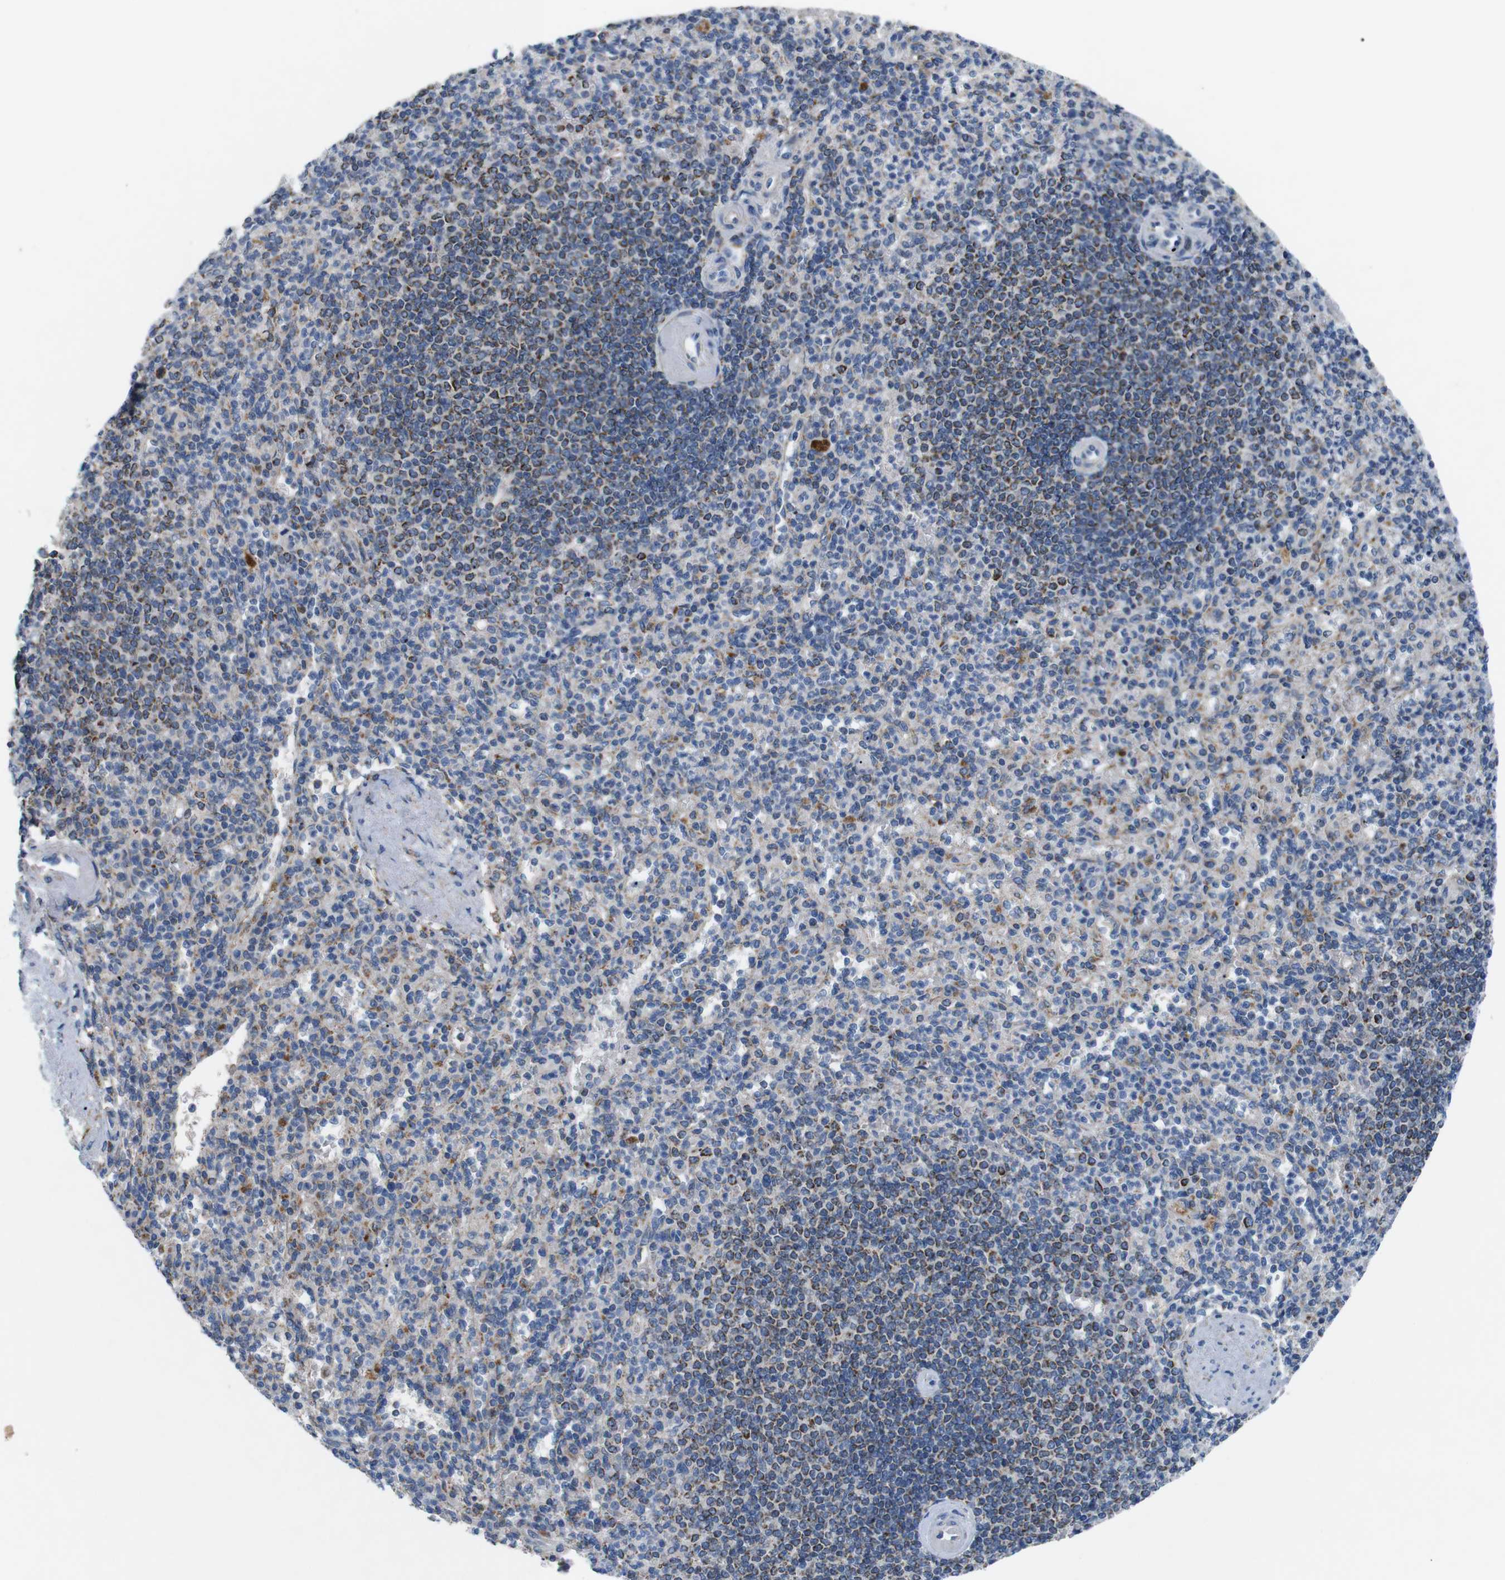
{"staining": {"intensity": "moderate", "quantity": "<25%", "location": "cytoplasmic/membranous"}, "tissue": "spleen", "cell_type": "Cells in red pulp", "image_type": "normal", "snomed": [{"axis": "morphology", "description": "Normal tissue, NOS"}, {"axis": "topography", "description": "Spleen"}], "caption": "Protein staining by immunohistochemistry reveals moderate cytoplasmic/membranous positivity in about <25% of cells in red pulp in unremarkable spleen.", "gene": "F2RL1", "patient": {"sex": "female", "age": 74}}